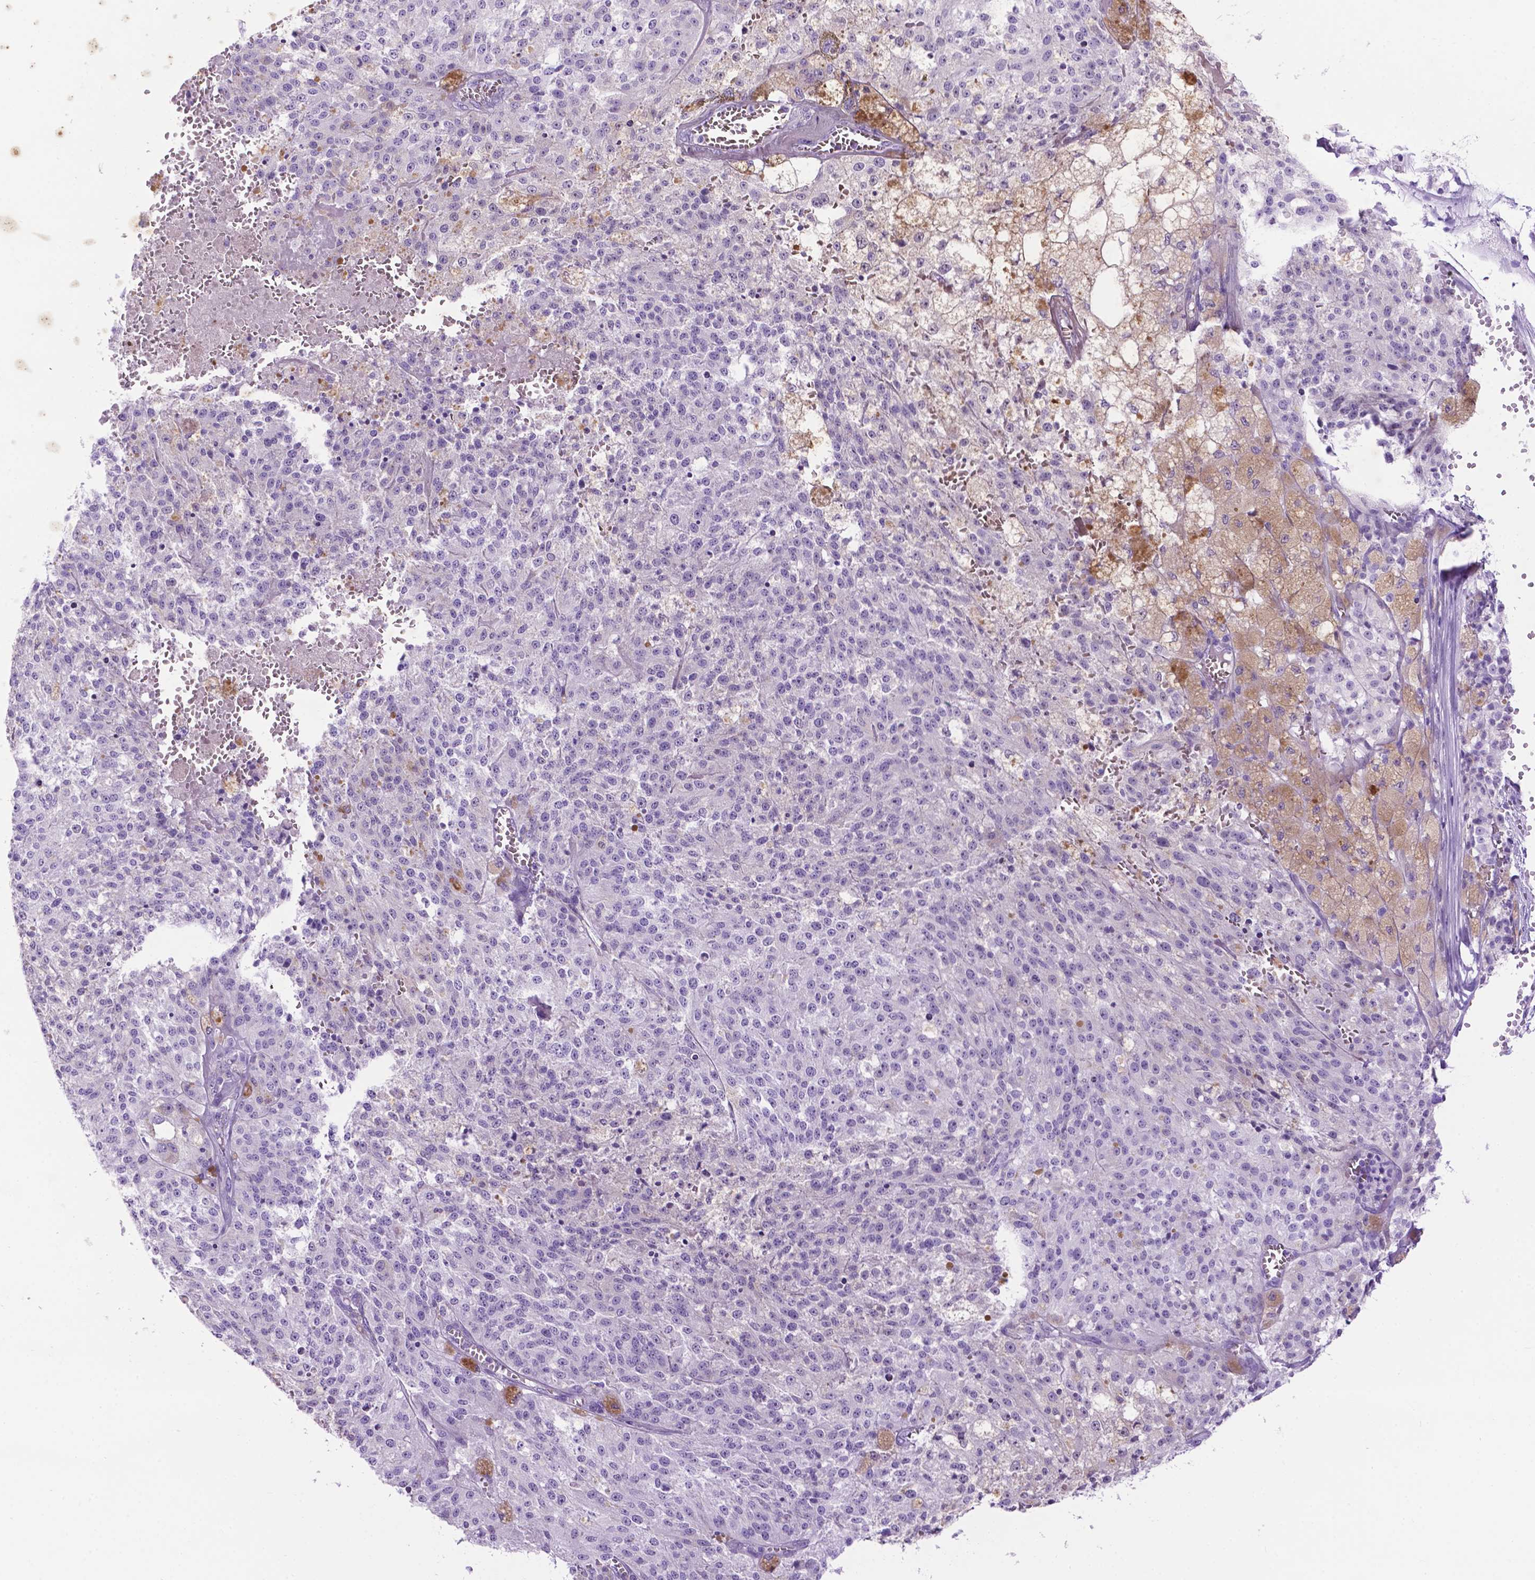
{"staining": {"intensity": "negative", "quantity": "none", "location": "none"}, "tissue": "melanoma", "cell_type": "Tumor cells", "image_type": "cancer", "snomed": [{"axis": "morphology", "description": "Malignant melanoma, Metastatic site"}, {"axis": "topography", "description": "Lymph node"}], "caption": "DAB immunohistochemical staining of malignant melanoma (metastatic site) demonstrates no significant staining in tumor cells. (DAB (3,3'-diaminobenzidine) immunohistochemistry (IHC) visualized using brightfield microscopy, high magnification).", "gene": "TACSTD2", "patient": {"sex": "female", "age": 64}}